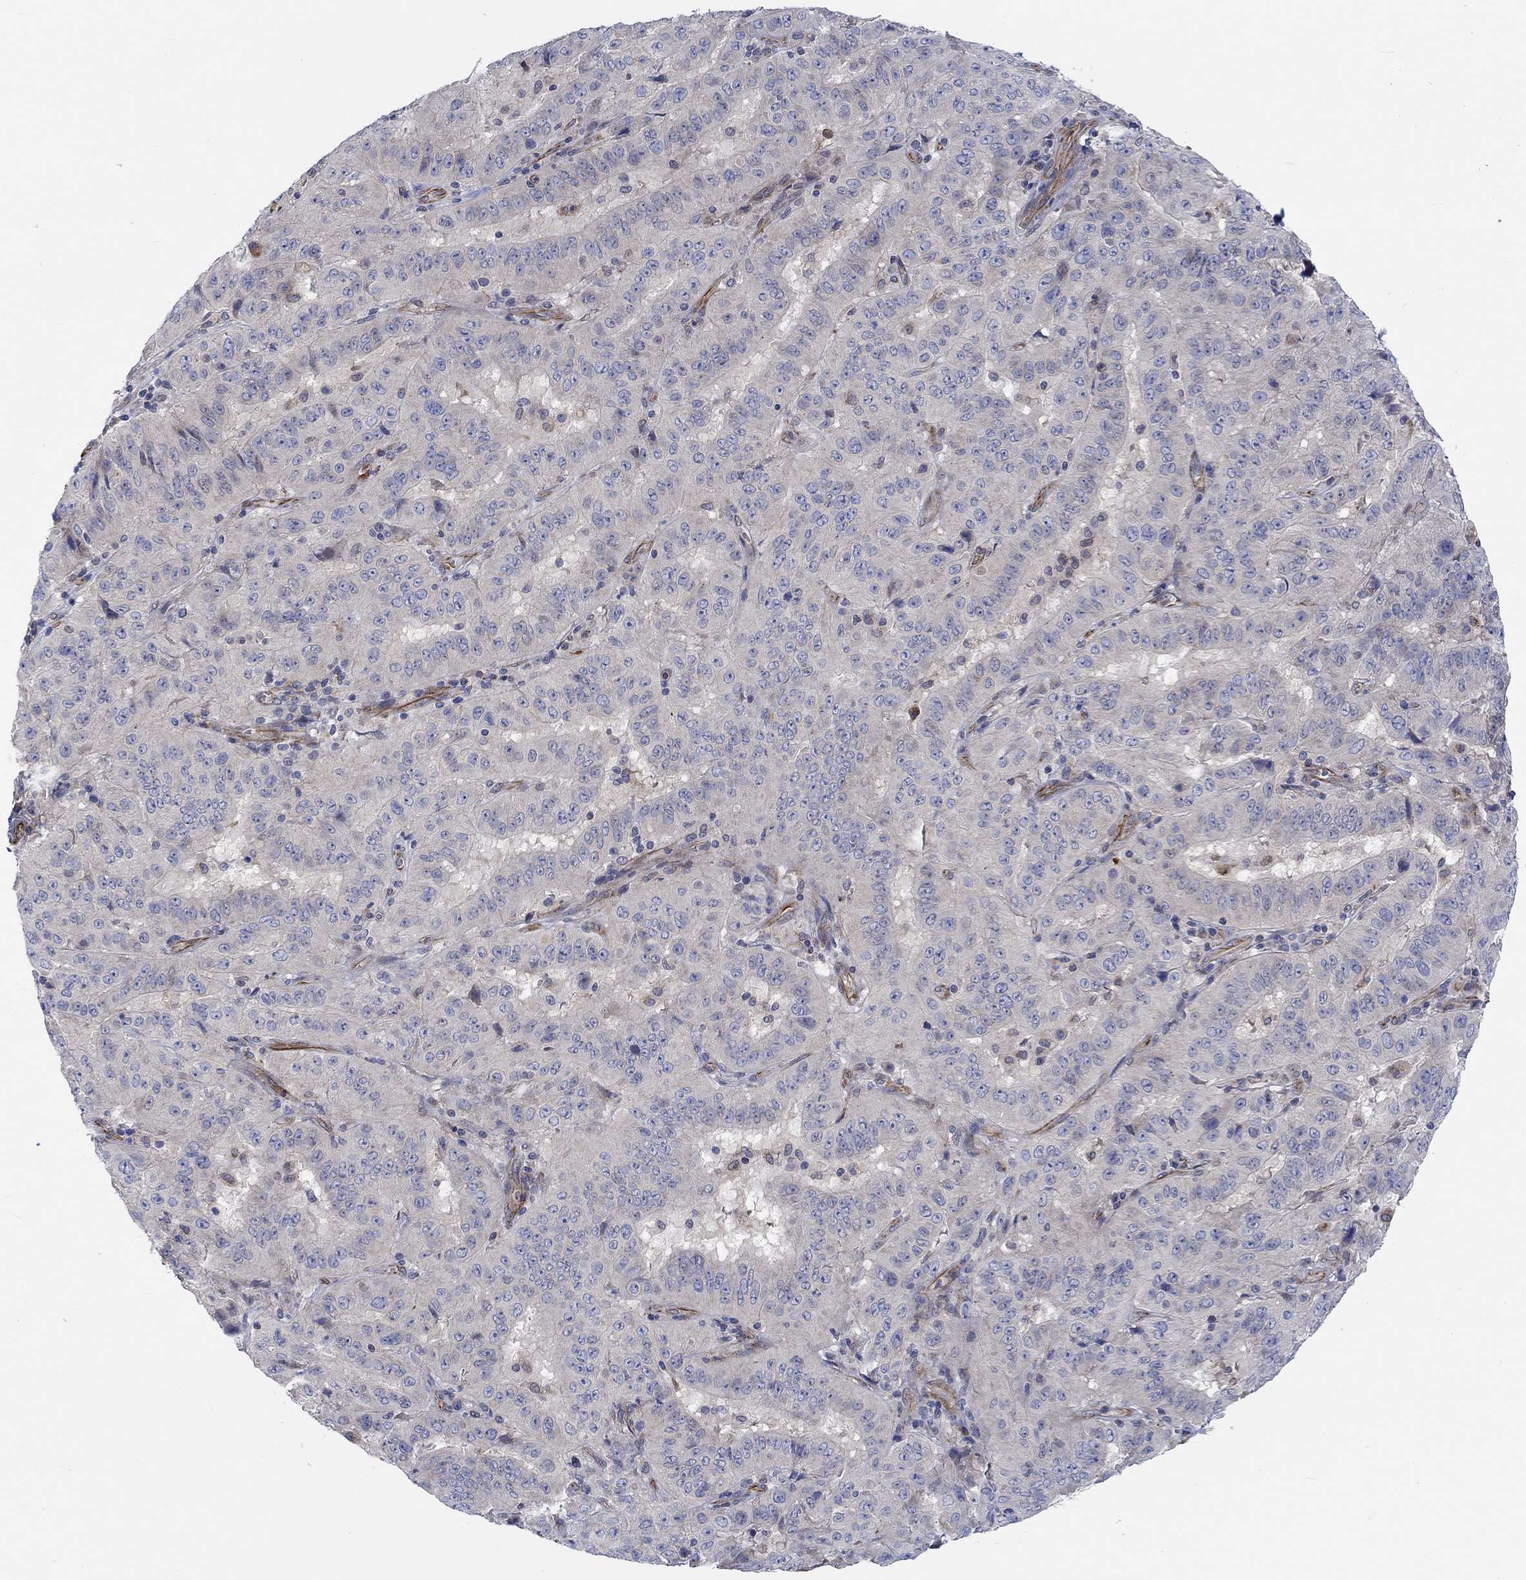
{"staining": {"intensity": "negative", "quantity": "none", "location": "none"}, "tissue": "pancreatic cancer", "cell_type": "Tumor cells", "image_type": "cancer", "snomed": [{"axis": "morphology", "description": "Adenocarcinoma, NOS"}, {"axis": "topography", "description": "Pancreas"}], "caption": "There is no significant expression in tumor cells of adenocarcinoma (pancreatic).", "gene": "CAMK1D", "patient": {"sex": "male", "age": 63}}